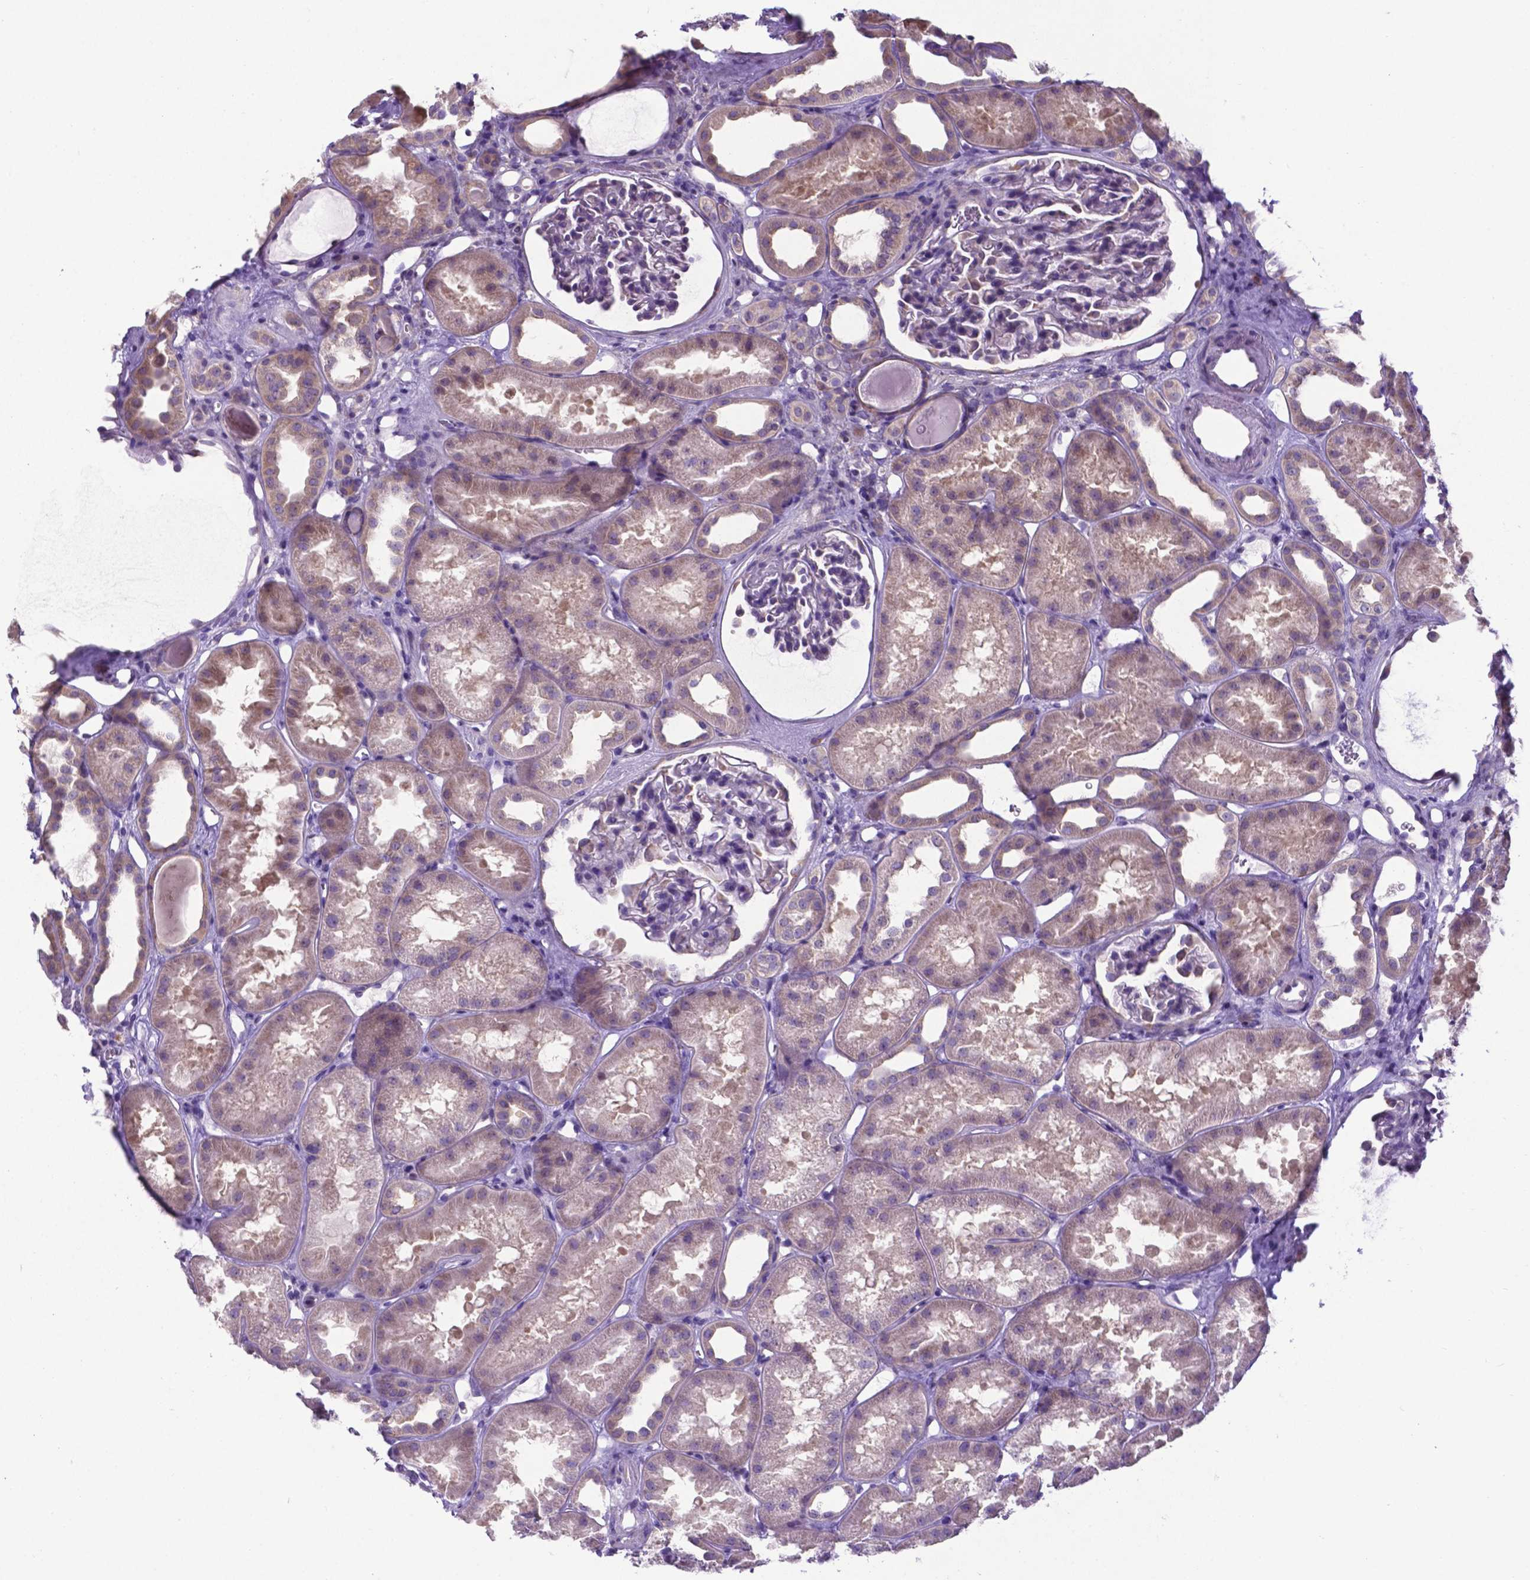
{"staining": {"intensity": "negative", "quantity": "none", "location": "none"}, "tissue": "kidney", "cell_type": "Cells in glomeruli", "image_type": "normal", "snomed": [{"axis": "morphology", "description": "Normal tissue, NOS"}, {"axis": "topography", "description": "Kidney"}], "caption": "The micrograph demonstrates no significant staining in cells in glomeruli of kidney. (DAB immunohistochemistry visualized using brightfield microscopy, high magnification).", "gene": "RPL6", "patient": {"sex": "male", "age": 61}}